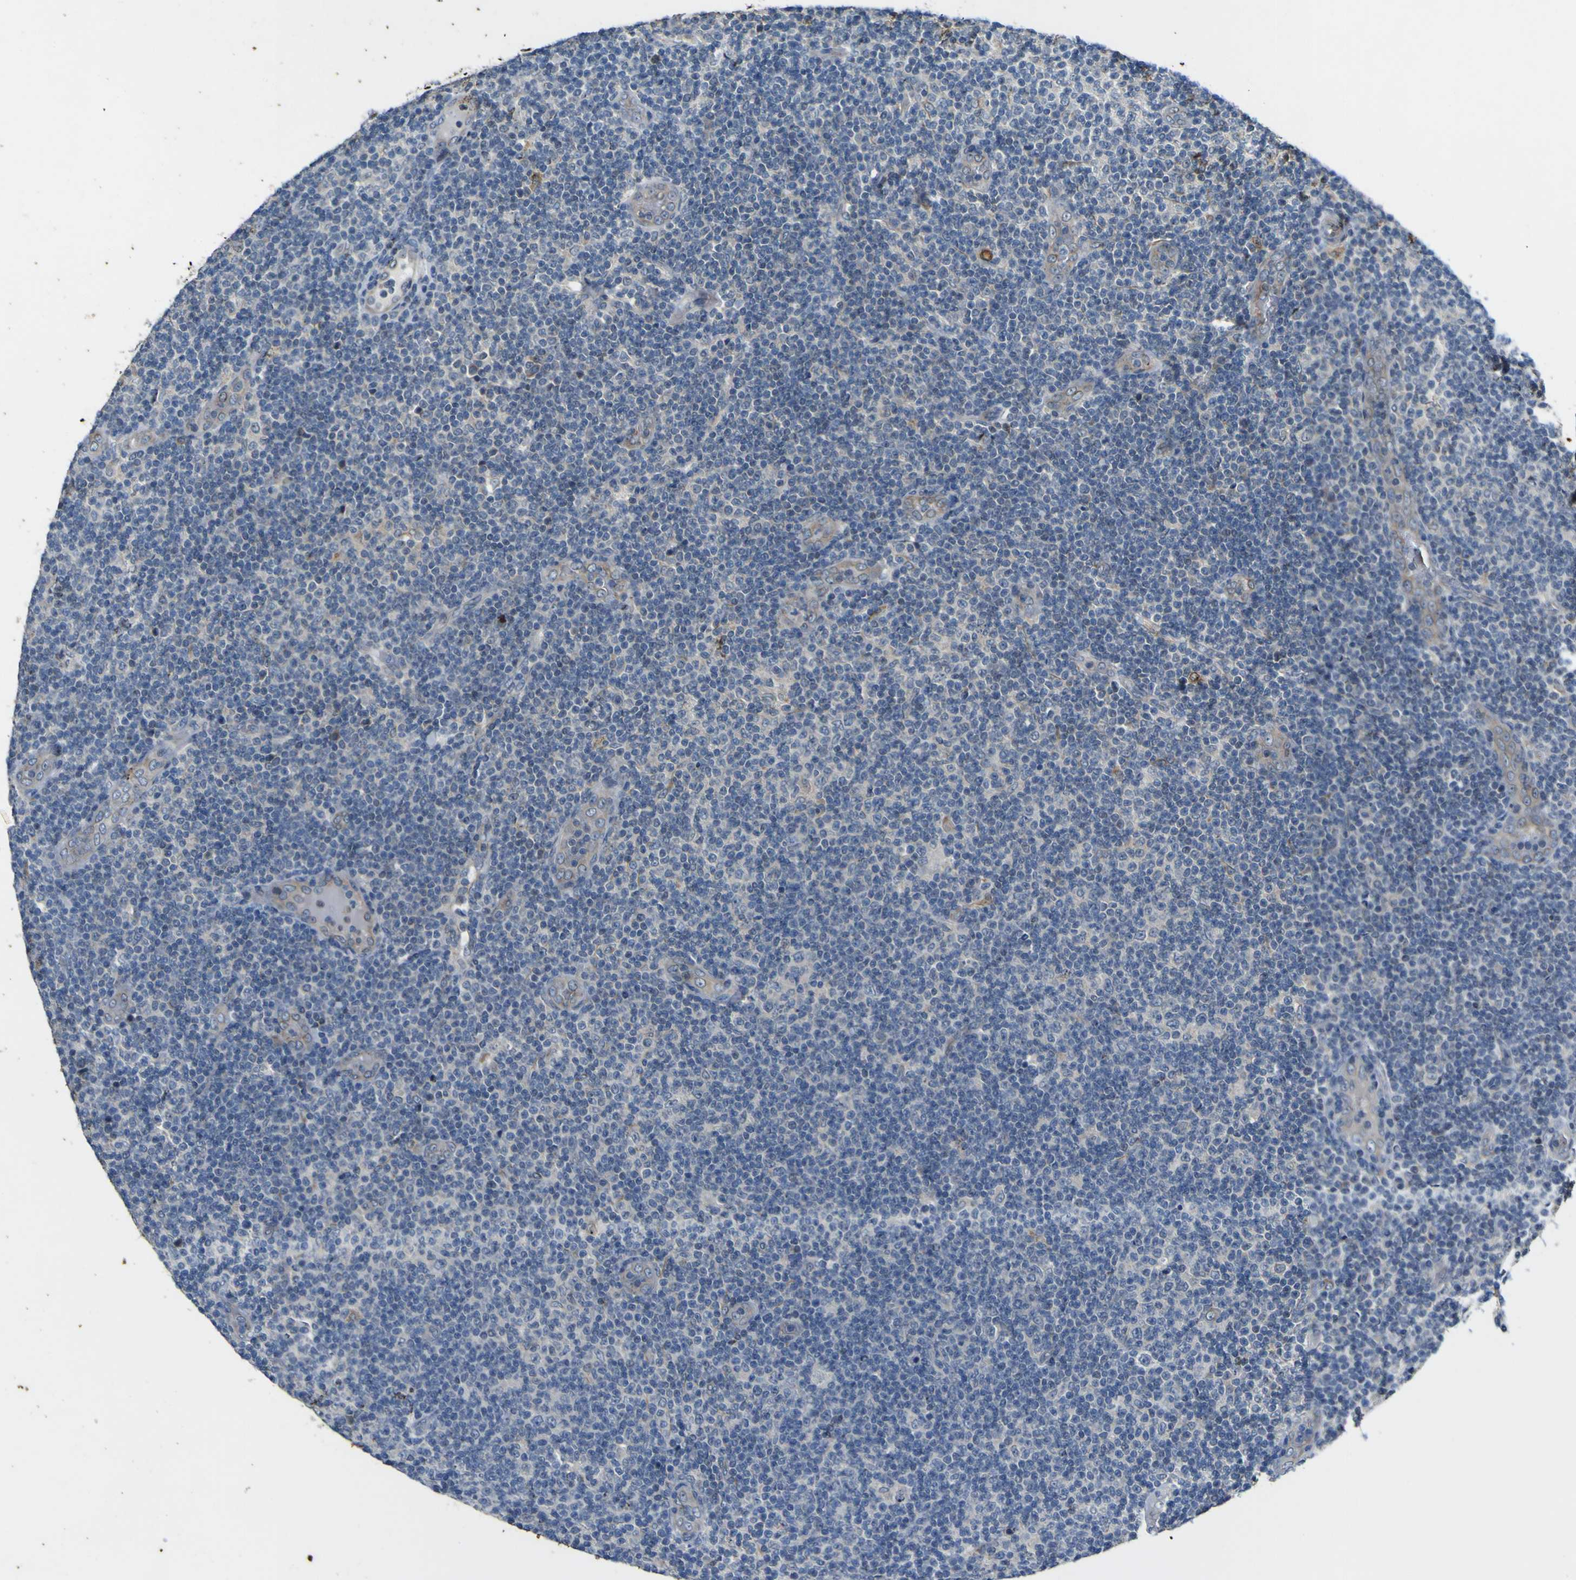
{"staining": {"intensity": "negative", "quantity": "none", "location": "none"}, "tissue": "lymphoma", "cell_type": "Tumor cells", "image_type": "cancer", "snomed": [{"axis": "morphology", "description": "Malignant lymphoma, non-Hodgkin's type, Low grade"}, {"axis": "topography", "description": "Lymph node"}], "caption": "Histopathology image shows no significant protein staining in tumor cells of malignant lymphoma, non-Hodgkin's type (low-grade).", "gene": "LDLR", "patient": {"sex": "male", "age": 83}}